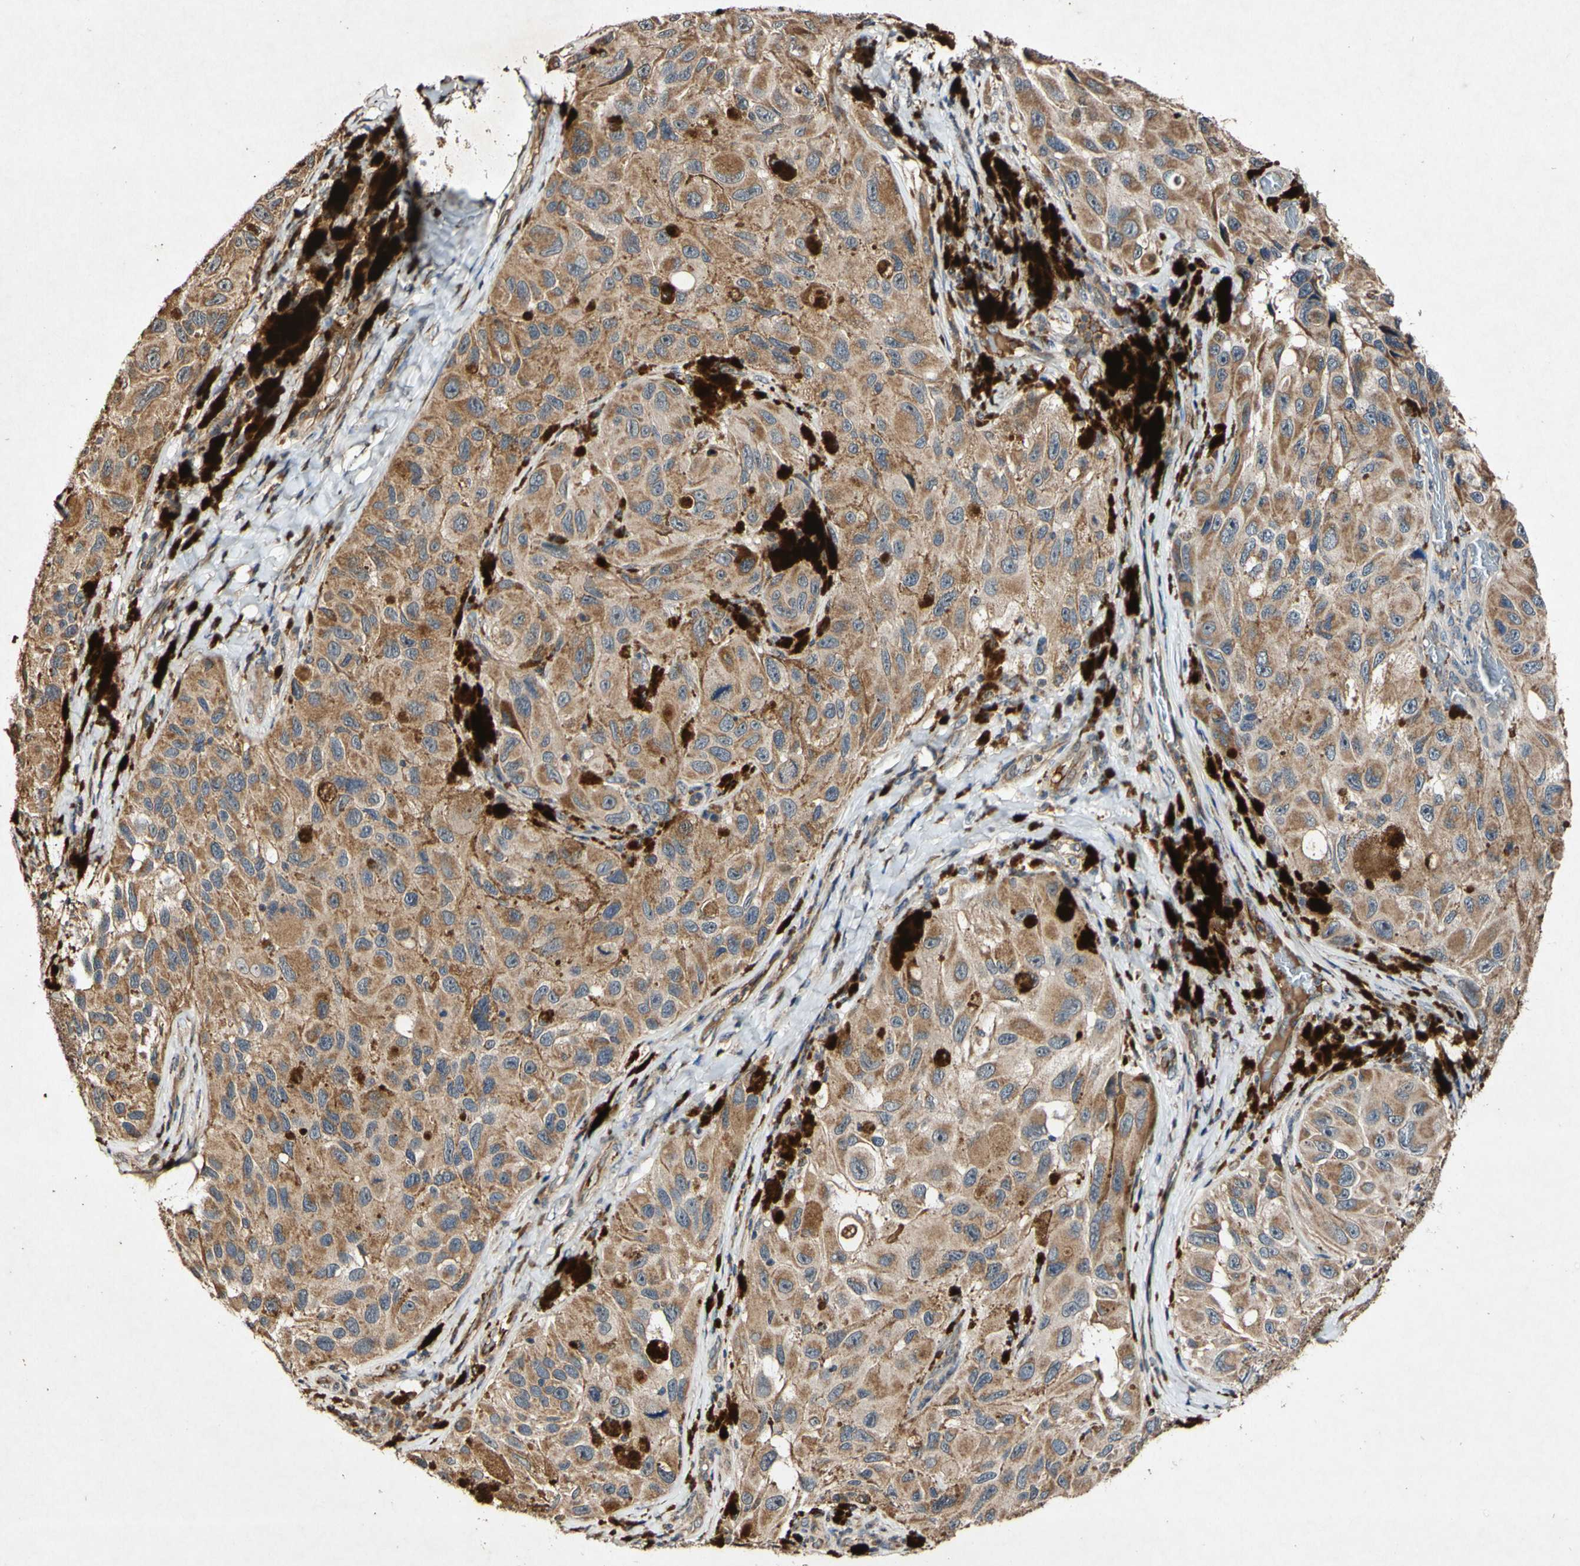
{"staining": {"intensity": "moderate", "quantity": ">75%", "location": "cytoplasmic/membranous"}, "tissue": "melanoma", "cell_type": "Tumor cells", "image_type": "cancer", "snomed": [{"axis": "morphology", "description": "Malignant melanoma, NOS"}, {"axis": "topography", "description": "Skin"}], "caption": "Protein analysis of melanoma tissue demonstrates moderate cytoplasmic/membranous expression in about >75% of tumor cells. The staining was performed using DAB (3,3'-diaminobenzidine), with brown indicating positive protein expression. Nuclei are stained blue with hematoxylin.", "gene": "PLAT", "patient": {"sex": "female", "age": 73}}